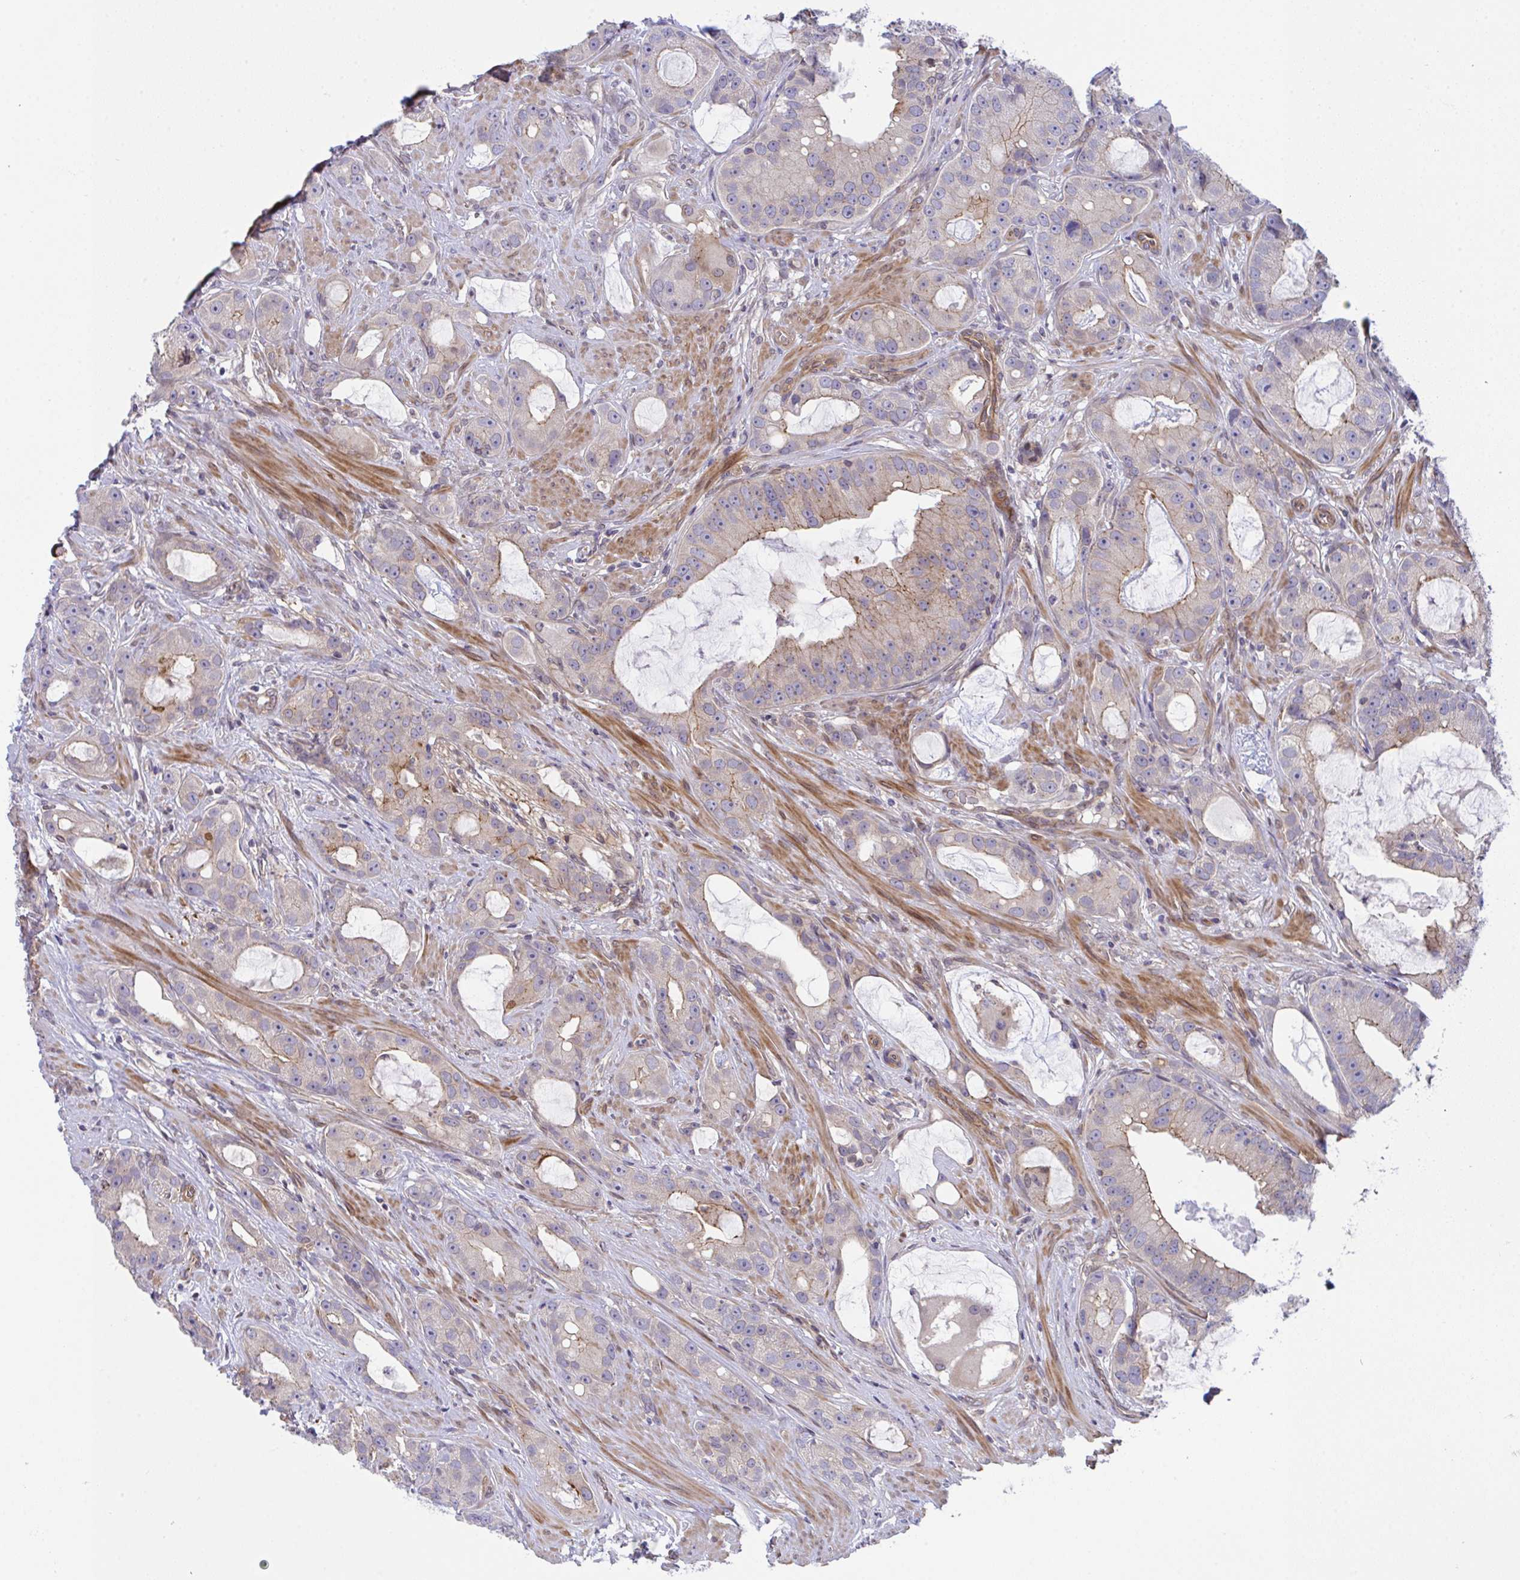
{"staining": {"intensity": "weak", "quantity": "<25%", "location": "cytoplasmic/membranous"}, "tissue": "prostate cancer", "cell_type": "Tumor cells", "image_type": "cancer", "snomed": [{"axis": "morphology", "description": "Adenocarcinoma, High grade"}, {"axis": "topography", "description": "Prostate"}], "caption": "Prostate high-grade adenocarcinoma stained for a protein using immunohistochemistry exhibits no expression tumor cells.", "gene": "ZBED3", "patient": {"sex": "male", "age": 65}}